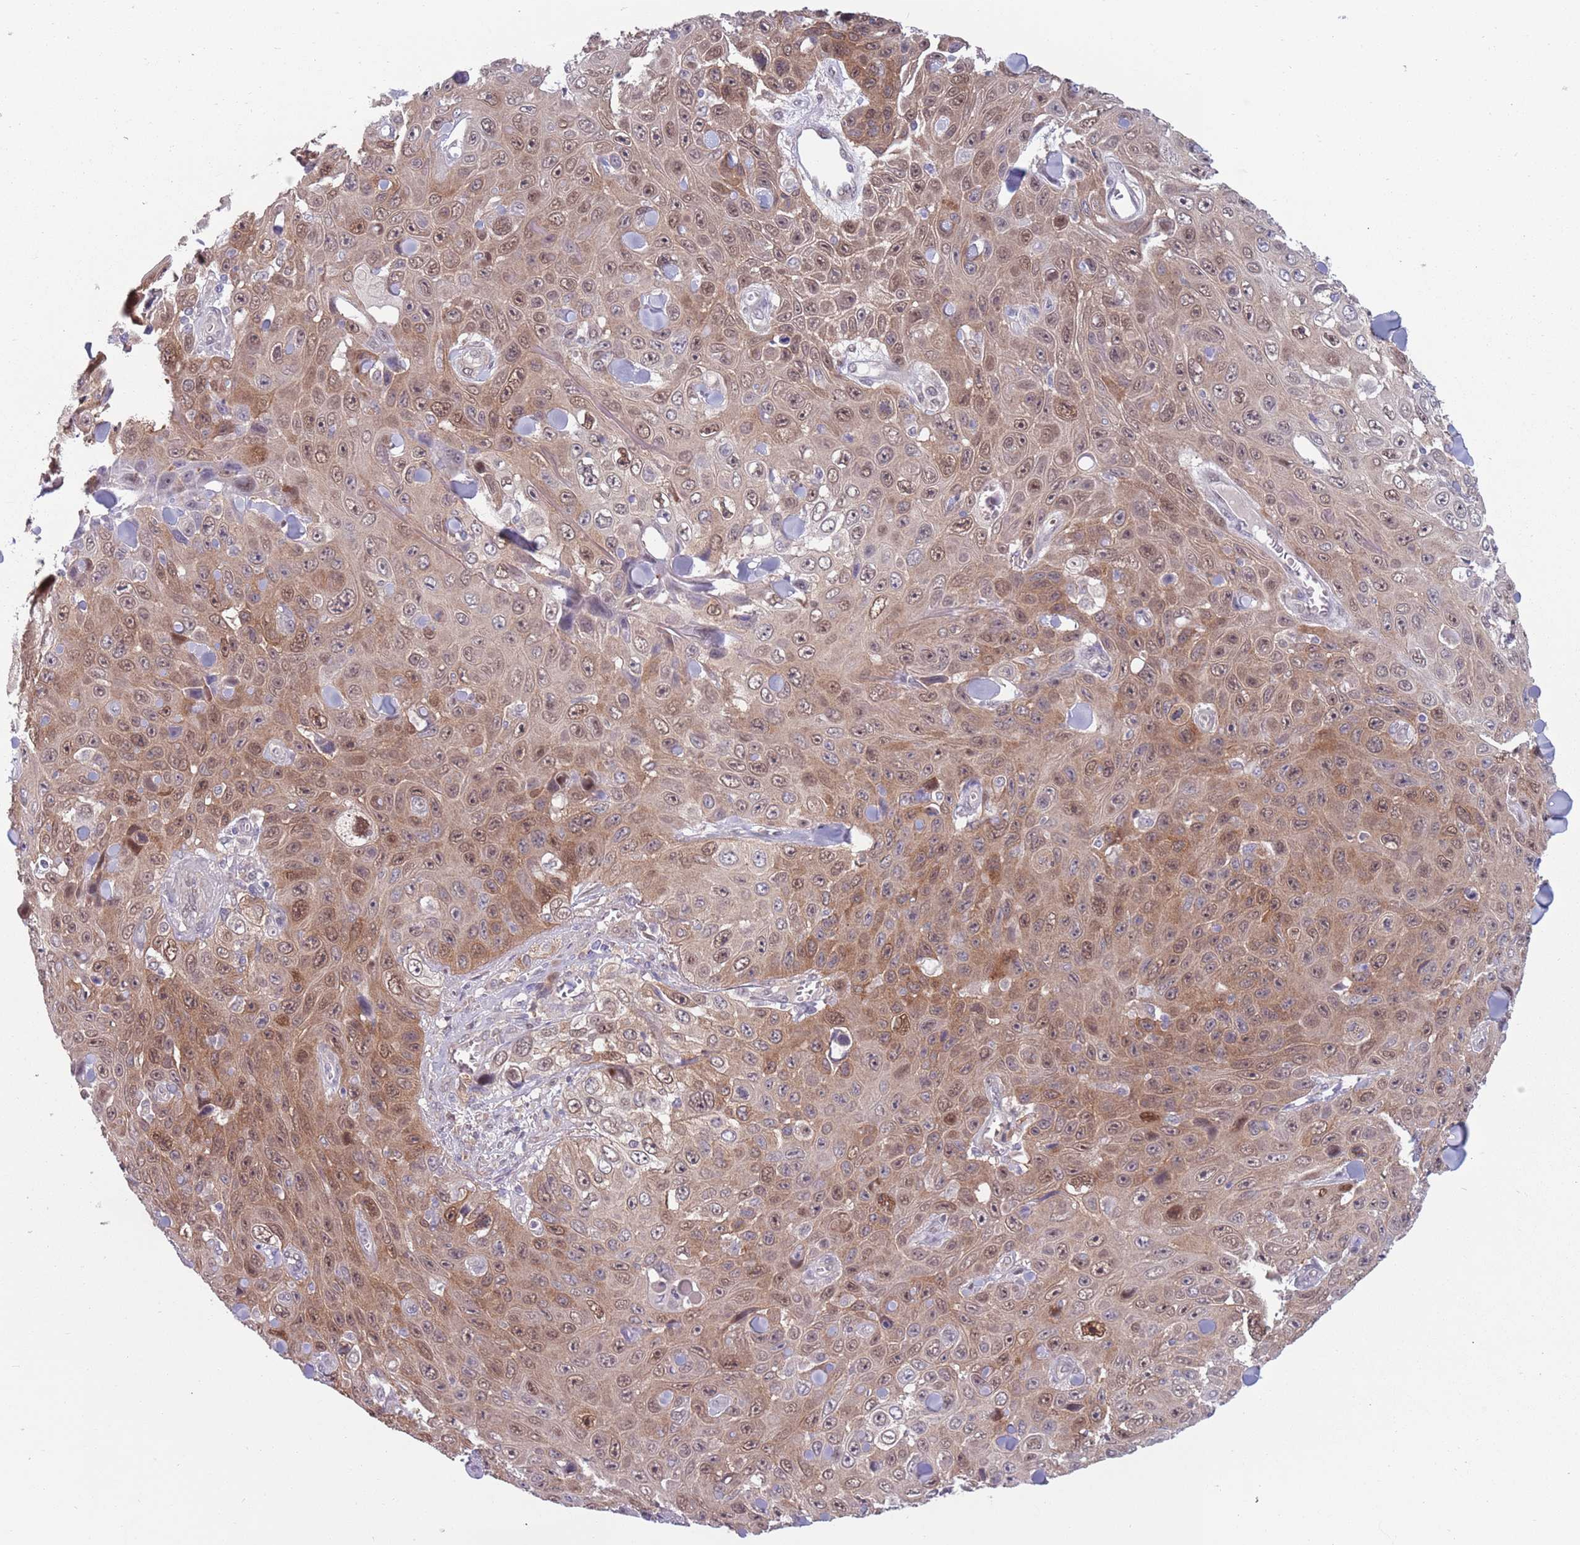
{"staining": {"intensity": "moderate", "quantity": ">75%", "location": "cytoplasmic/membranous,nuclear"}, "tissue": "skin cancer", "cell_type": "Tumor cells", "image_type": "cancer", "snomed": [{"axis": "morphology", "description": "Squamous cell carcinoma, NOS"}, {"axis": "topography", "description": "Skin"}], "caption": "IHC of human skin cancer demonstrates medium levels of moderate cytoplasmic/membranous and nuclear expression in about >75% of tumor cells.", "gene": "CLNS1A", "patient": {"sex": "male", "age": 82}}